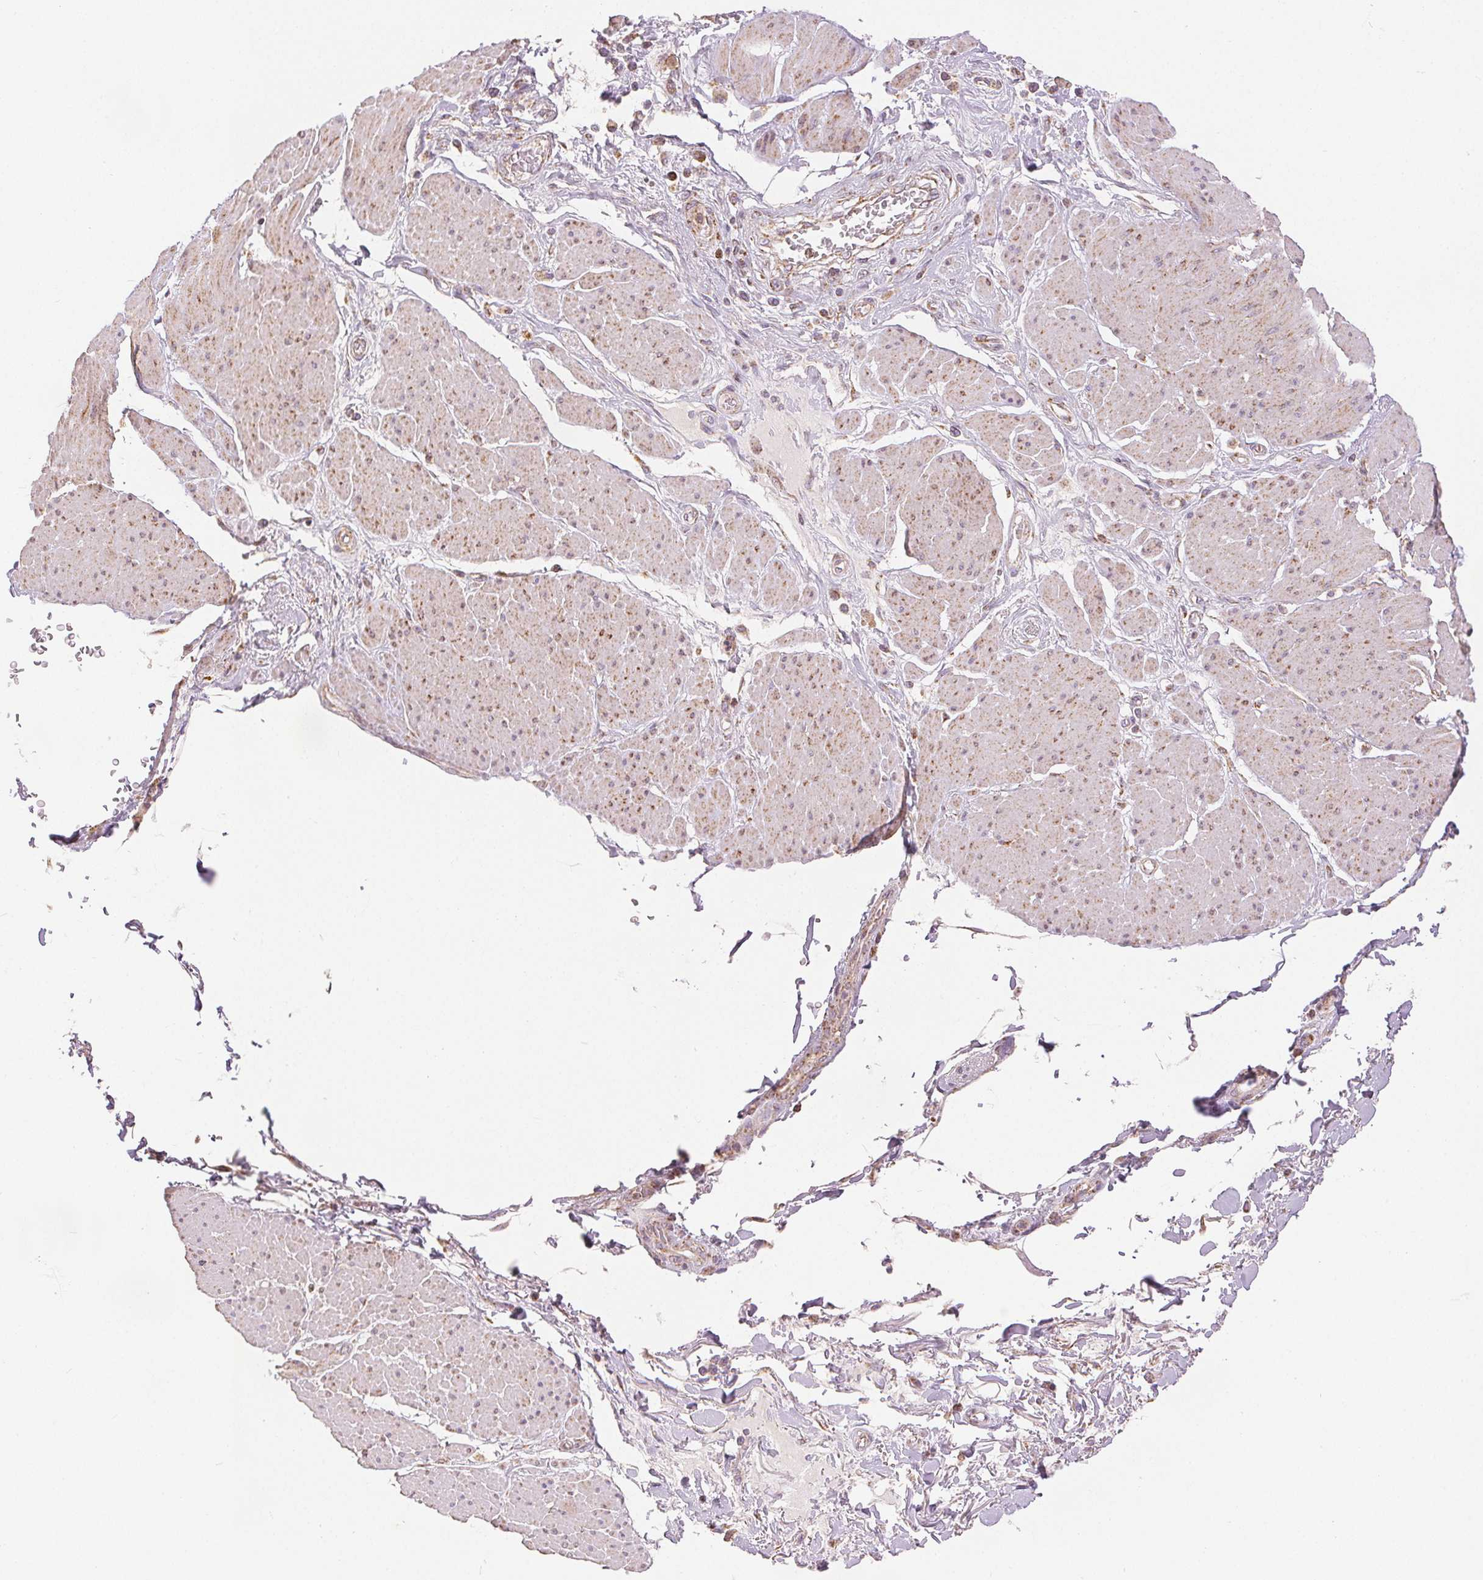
{"staining": {"intensity": "moderate", "quantity": "<25%", "location": "cytoplasmic/membranous"}, "tissue": "adipose tissue", "cell_type": "Adipocytes", "image_type": "normal", "snomed": [{"axis": "morphology", "description": "Normal tissue, NOS"}, {"axis": "topography", "description": "Vagina"}, {"axis": "topography", "description": "Peripheral nerve tissue"}], "caption": "Protein staining of normal adipose tissue reveals moderate cytoplasmic/membranous expression in approximately <25% of adipocytes.", "gene": "SDHB", "patient": {"sex": "female", "age": 71}}